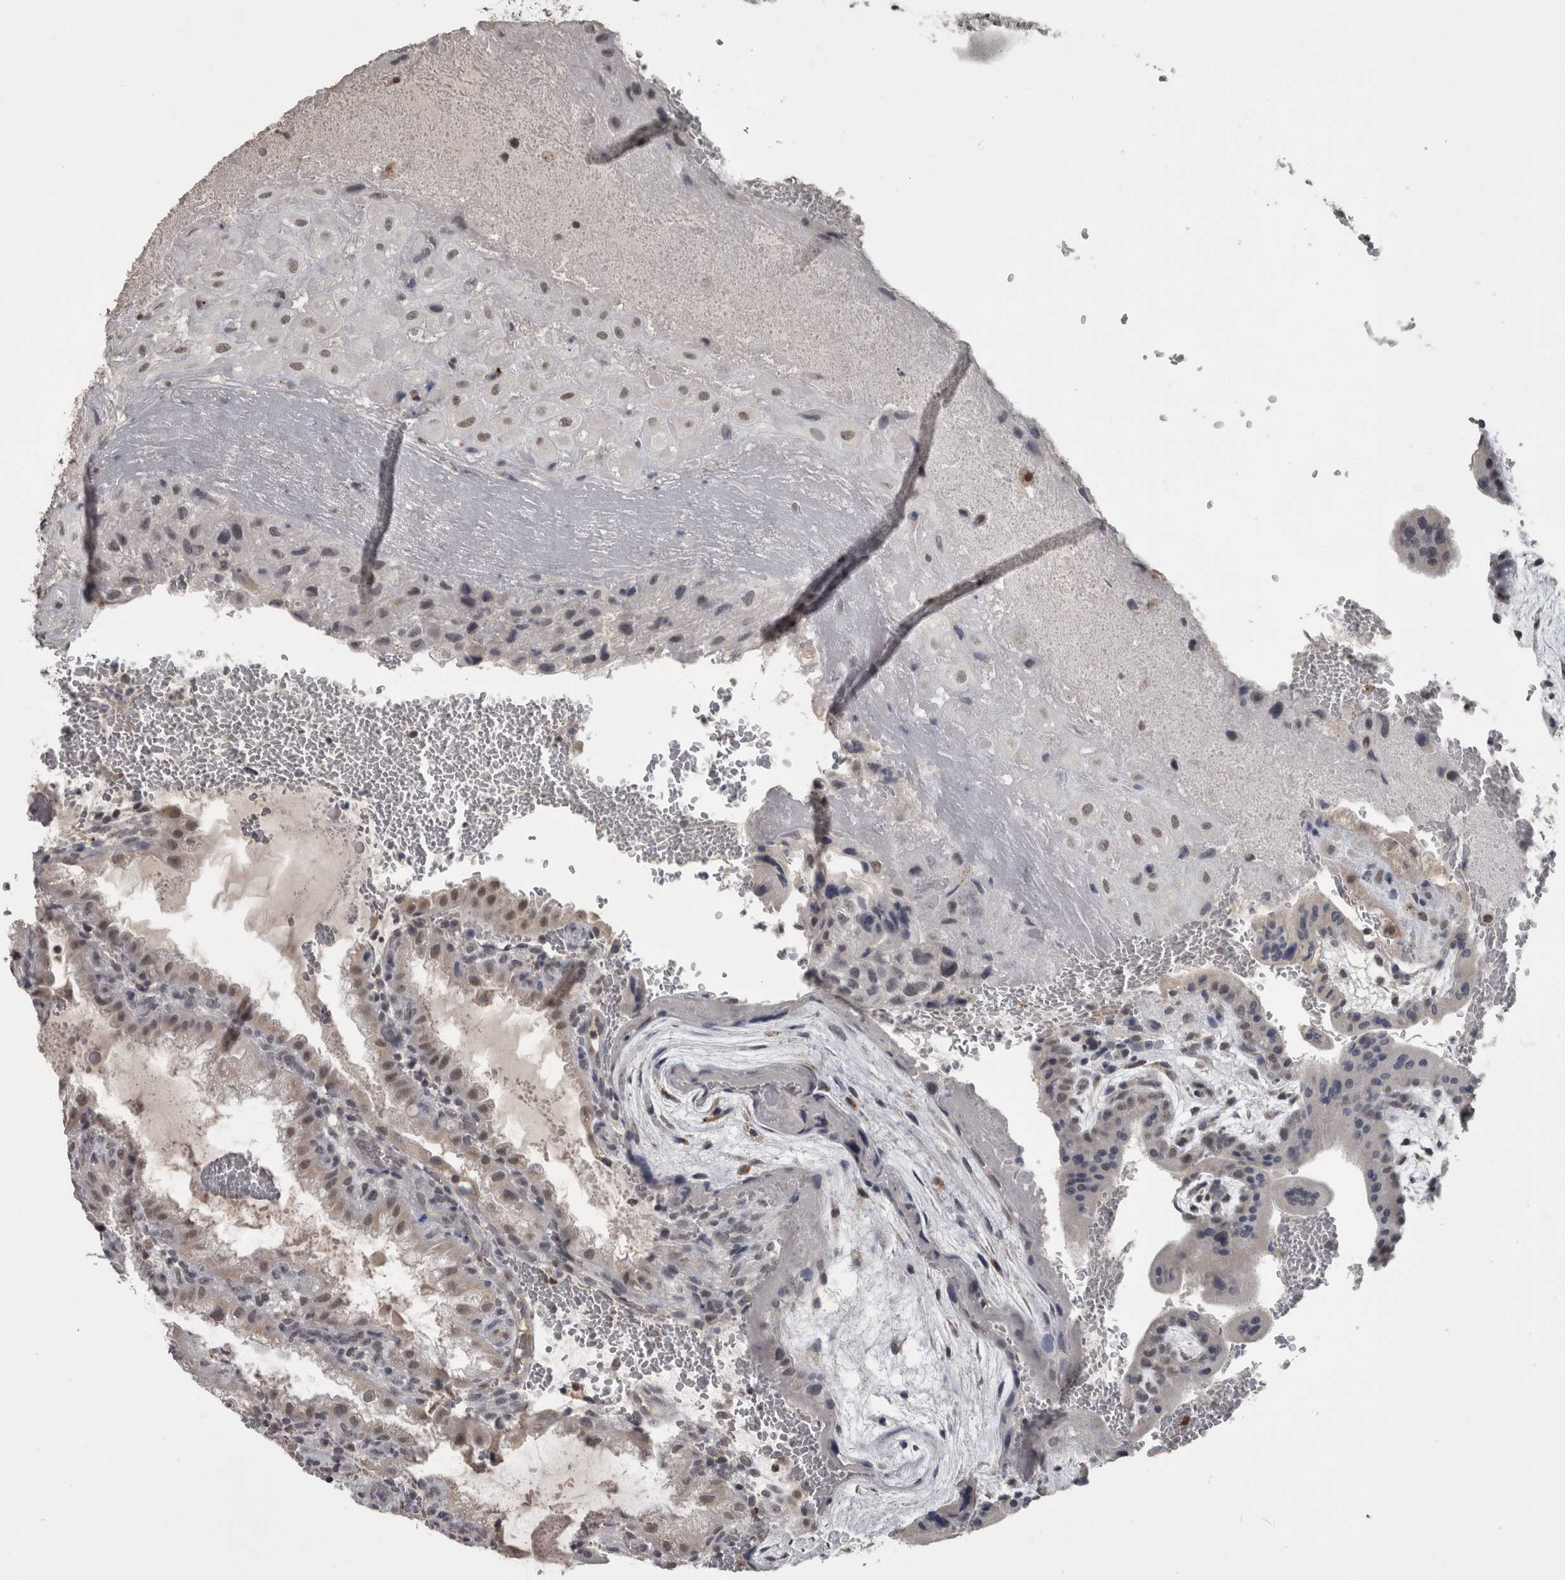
{"staining": {"intensity": "weak", "quantity": ">75%", "location": "nuclear"}, "tissue": "placenta", "cell_type": "Decidual cells", "image_type": "normal", "snomed": [{"axis": "morphology", "description": "Normal tissue, NOS"}, {"axis": "topography", "description": "Placenta"}], "caption": "The image reveals a brown stain indicating the presence of a protein in the nuclear of decidual cells in placenta. (IHC, brightfield microscopy, high magnification).", "gene": "NAAA", "patient": {"sex": "female", "age": 35}}